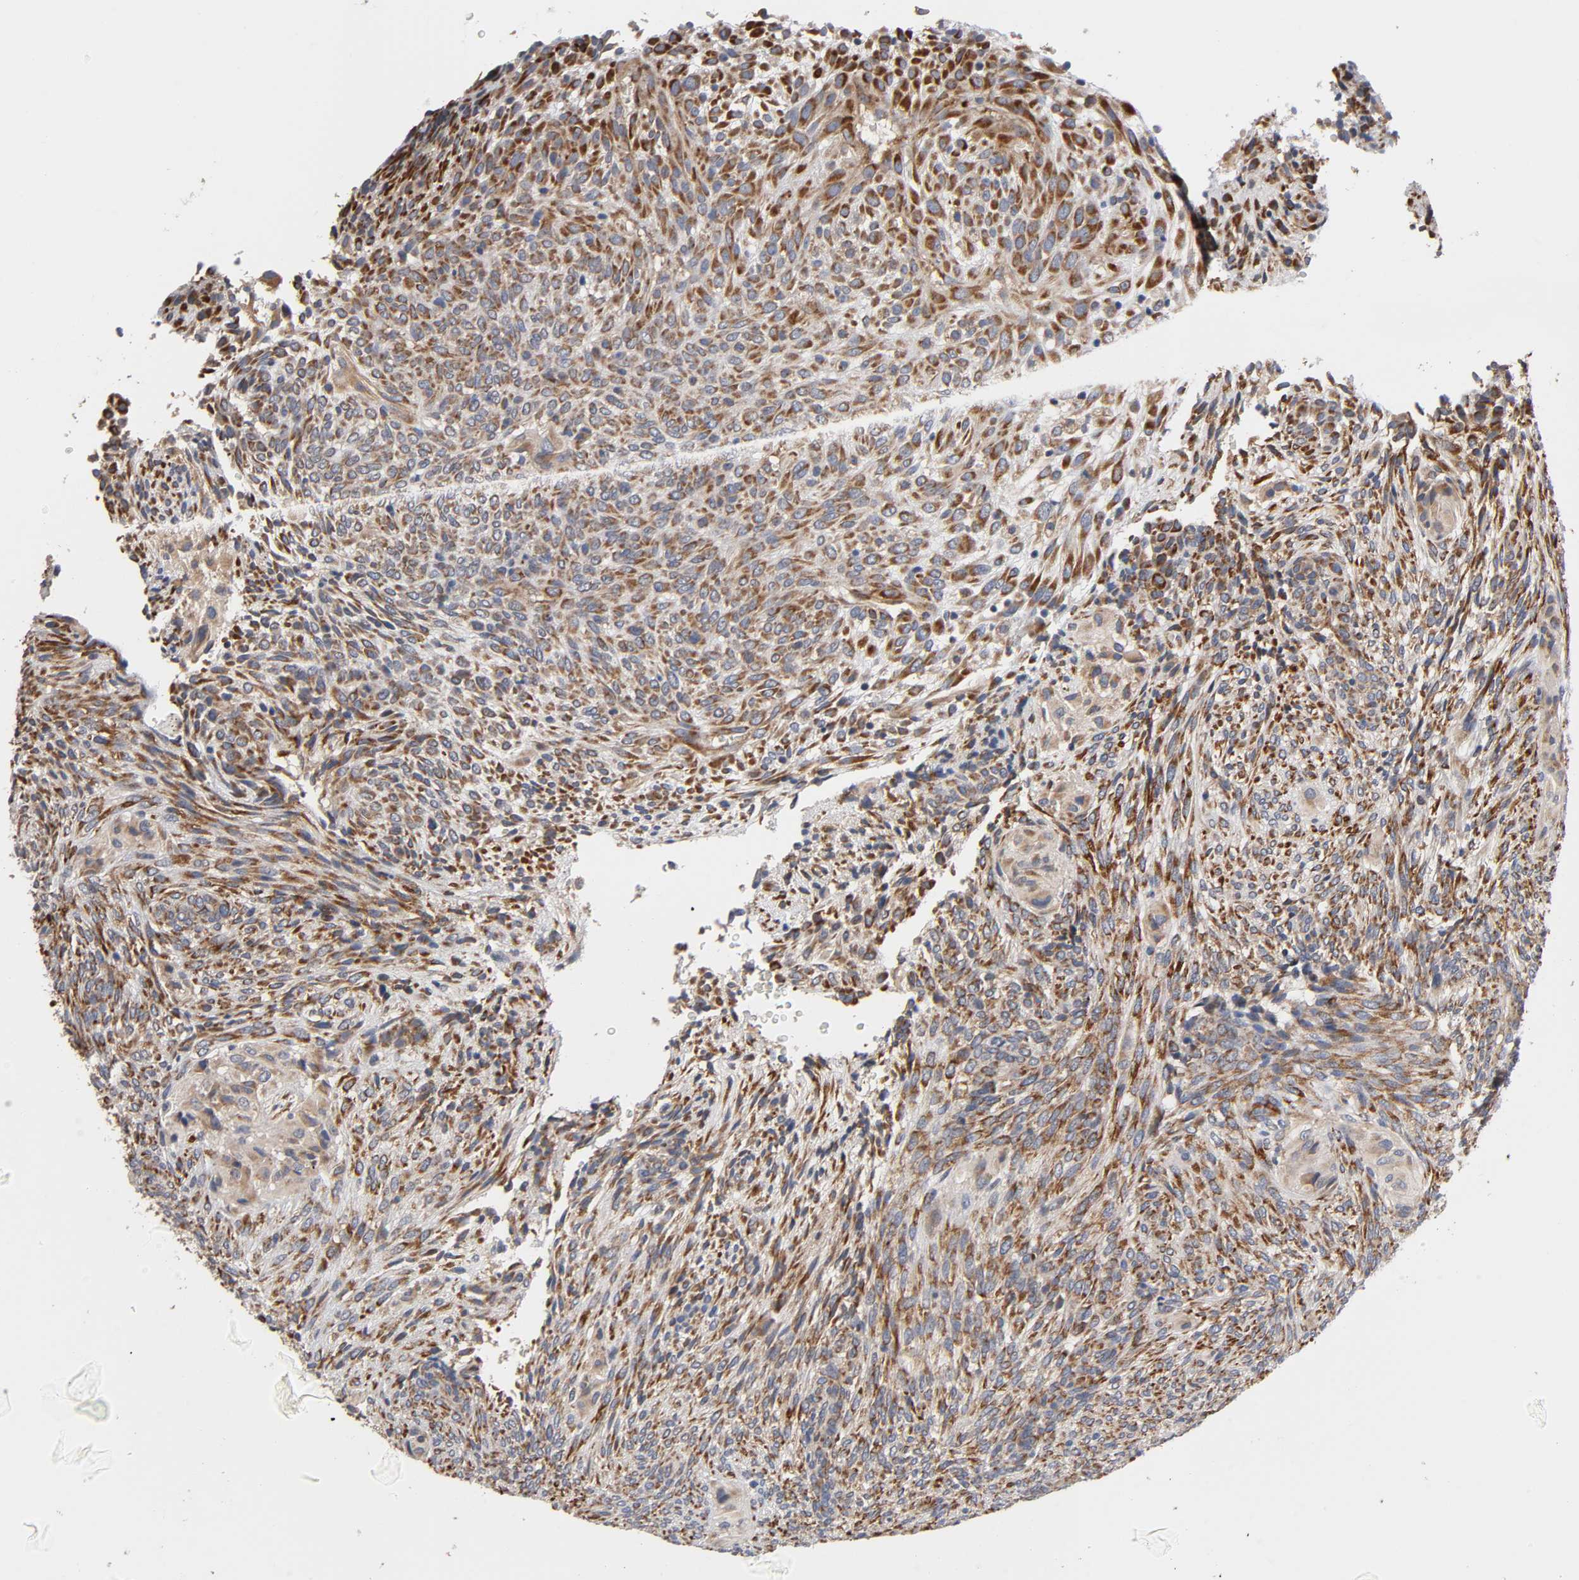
{"staining": {"intensity": "strong", "quantity": ">75%", "location": "cytoplasmic/membranous"}, "tissue": "glioma", "cell_type": "Tumor cells", "image_type": "cancer", "snomed": [{"axis": "morphology", "description": "Glioma, malignant, High grade"}, {"axis": "topography", "description": "Cerebral cortex"}], "caption": "A brown stain labels strong cytoplasmic/membranous expression of a protein in human glioma tumor cells. The protein is shown in brown color, while the nuclei are stained blue.", "gene": "HDLBP", "patient": {"sex": "female", "age": 55}}